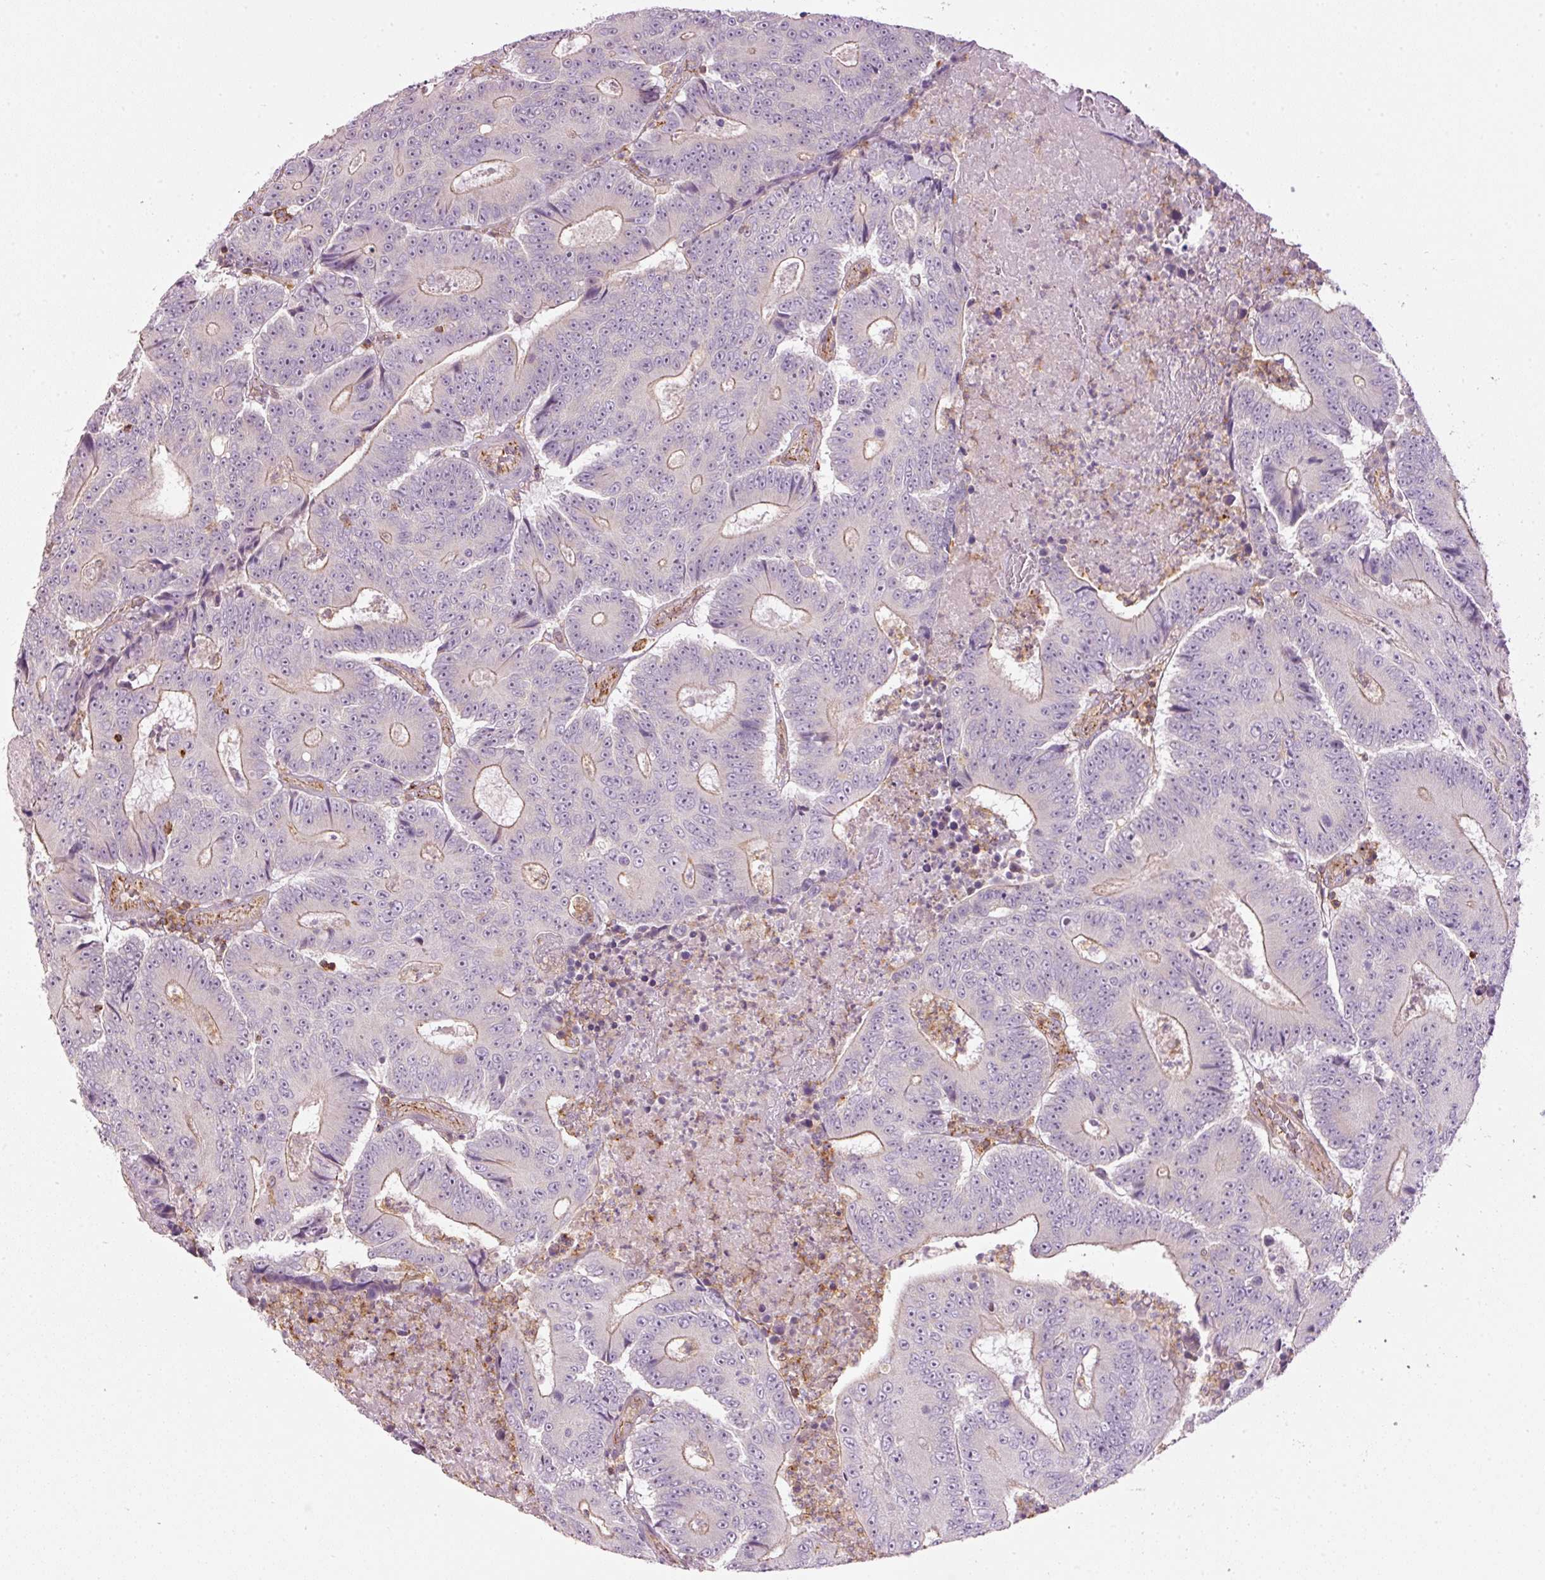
{"staining": {"intensity": "weak", "quantity": "25%-75%", "location": "cytoplasmic/membranous"}, "tissue": "colorectal cancer", "cell_type": "Tumor cells", "image_type": "cancer", "snomed": [{"axis": "morphology", "description": "Adenocarcinoma, NOS"}, {"axis": "topography", "description": "Colon"}], "caption": "This photomicrograph reveals IHC staining of adenocarcinoma (colorectal), with low weak cytoplasmic/membranous expression in approximately 25%-75% of tumor cells.", "gene": "SIPA1", "patient": {"sex": "male", "age": 83}}